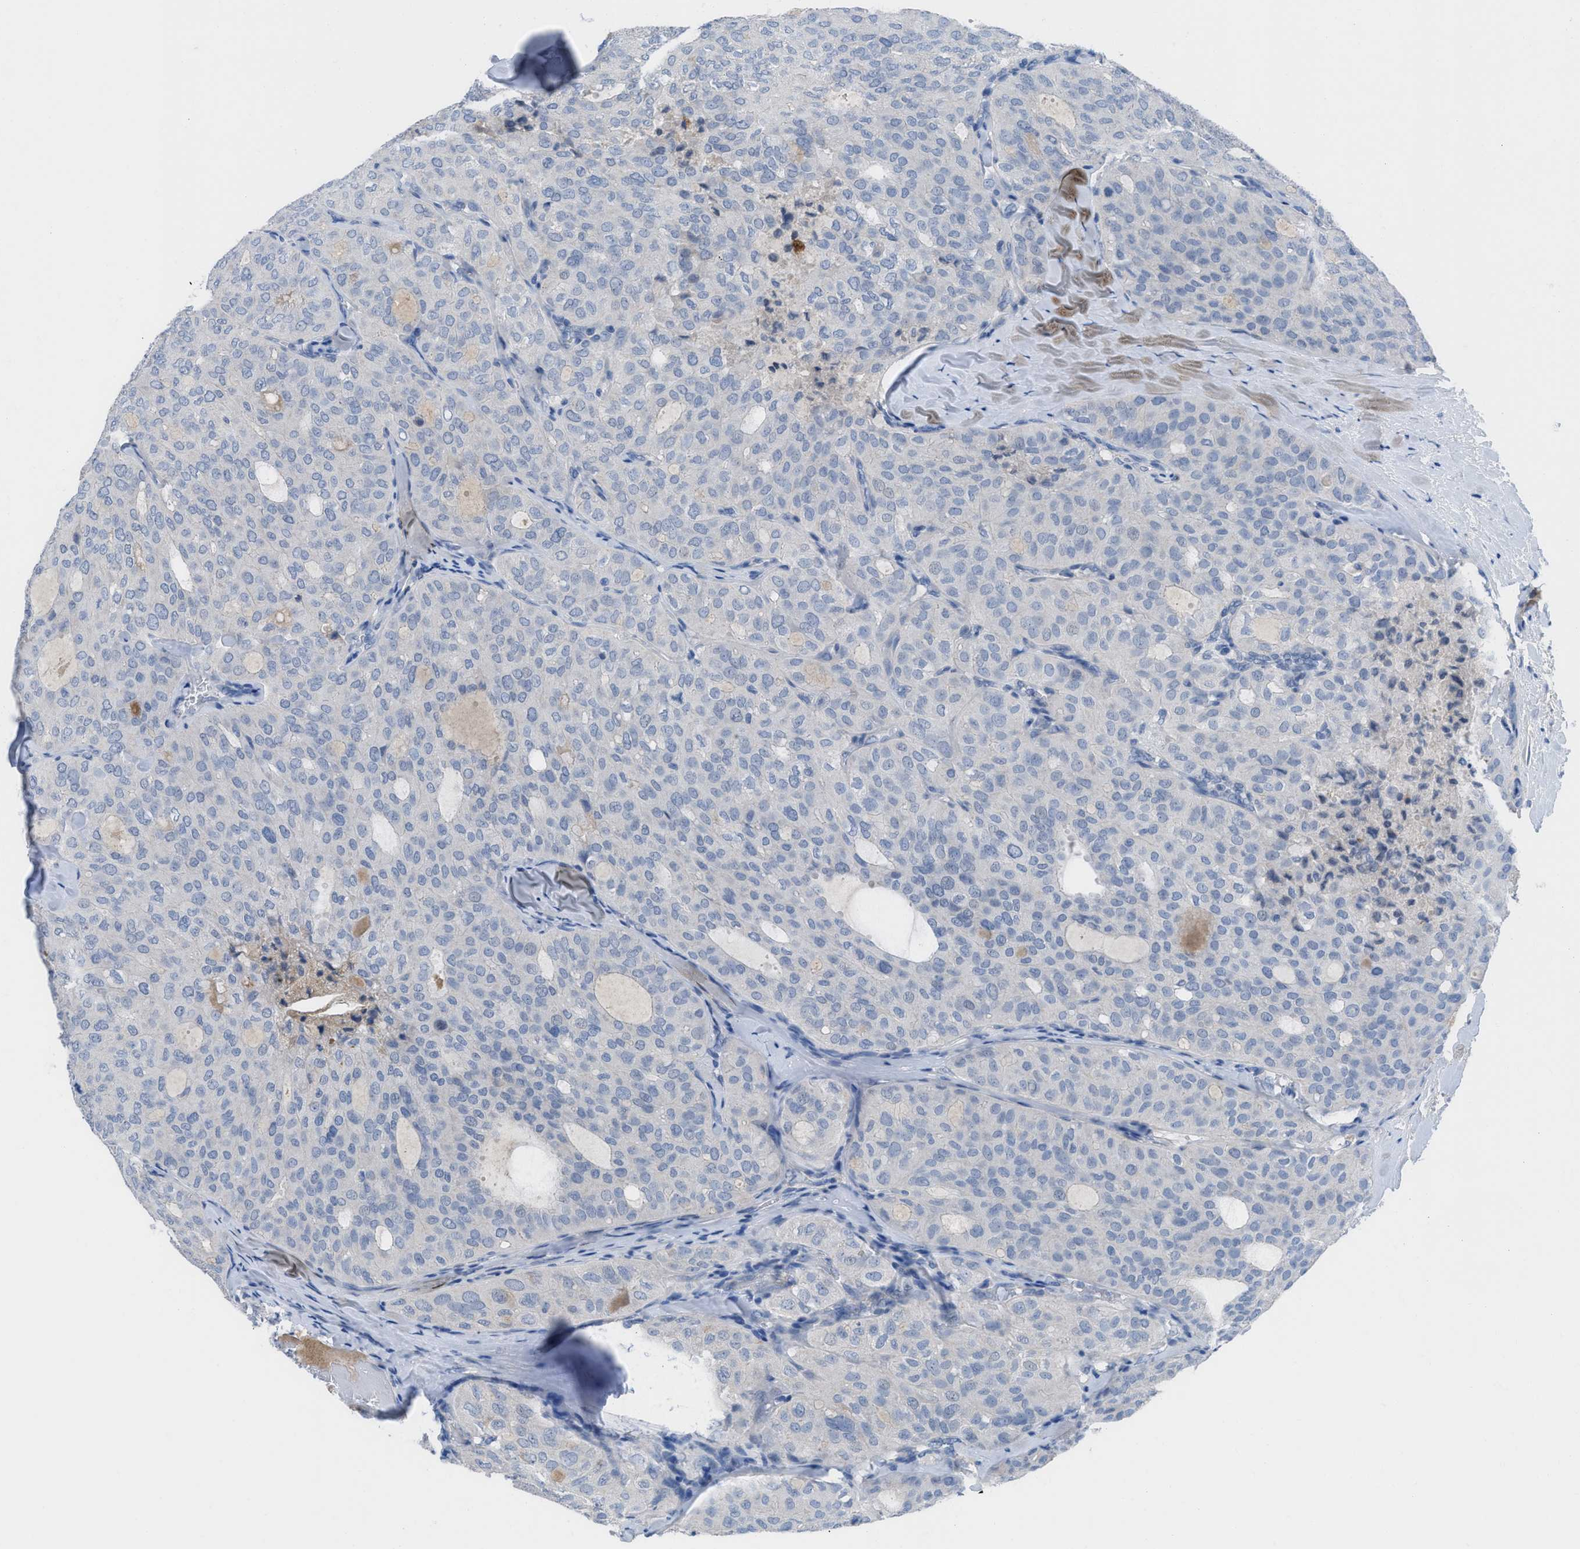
{"staining": {"intensity": "negative", "quantity": "none", "location": "none"}, "tissue": "thyroid cancer", "cell_type": "Tumor cells", "image_type": "cancer", "snomed": [{"axis": "morphology", "description": "Follicular adenoma carcinoma, NOS"}, {"axis": "topography", "description": "Thyroid gland"}], "caption": "Histopathology image shows no significant protein positivity in tumor cells of thyroid cancer (follicular adenoma carcinoma).", "gene": "HPX", "patient": {"sex": "male", "age": 75}}